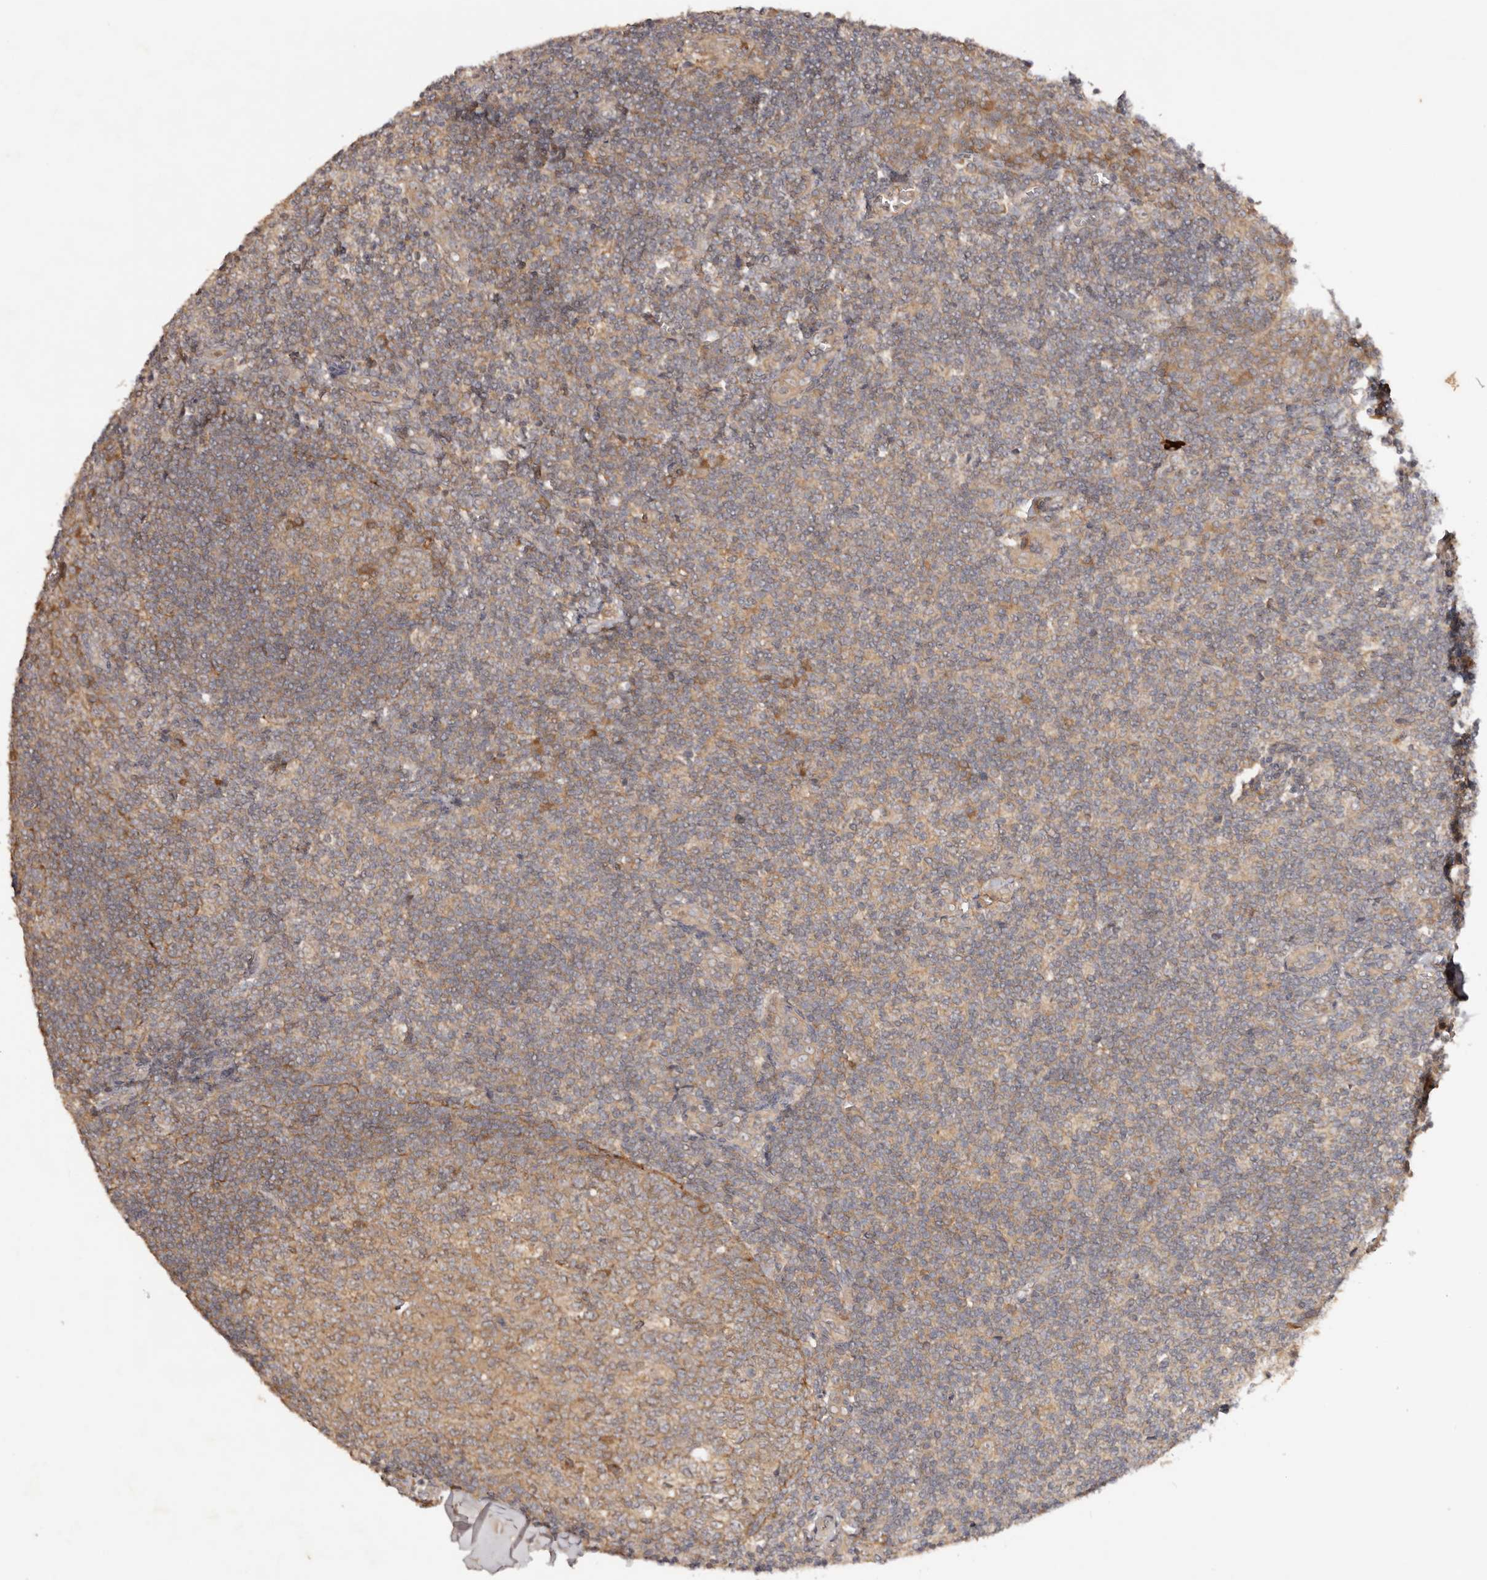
{"staining": {"intensity": "moderate", "quantity": ">75%", "location": "cytoplasmic/membranous"}, "tissue": "tonsil", "cell_type": "Germinal center cells", "image_type": "normal", "snomed": [{"axis": "morphology", "description": "Normal tissue, NOS"}, {"axis": "topography", "description": "Tonsil"}], "caption": "Immunohistochemical staining of benign tonsil exhibits >75% levels of moderate cytoplasmic/membranous protein expression in approximately >75% of germinal center cells. The staining is performed using DAB brown chromogen to label protein expression. The nuclei are counter-stained blue using hematoxylin.", "gene": "PKIB", "patient": {"sex": "male", "age": 27}}